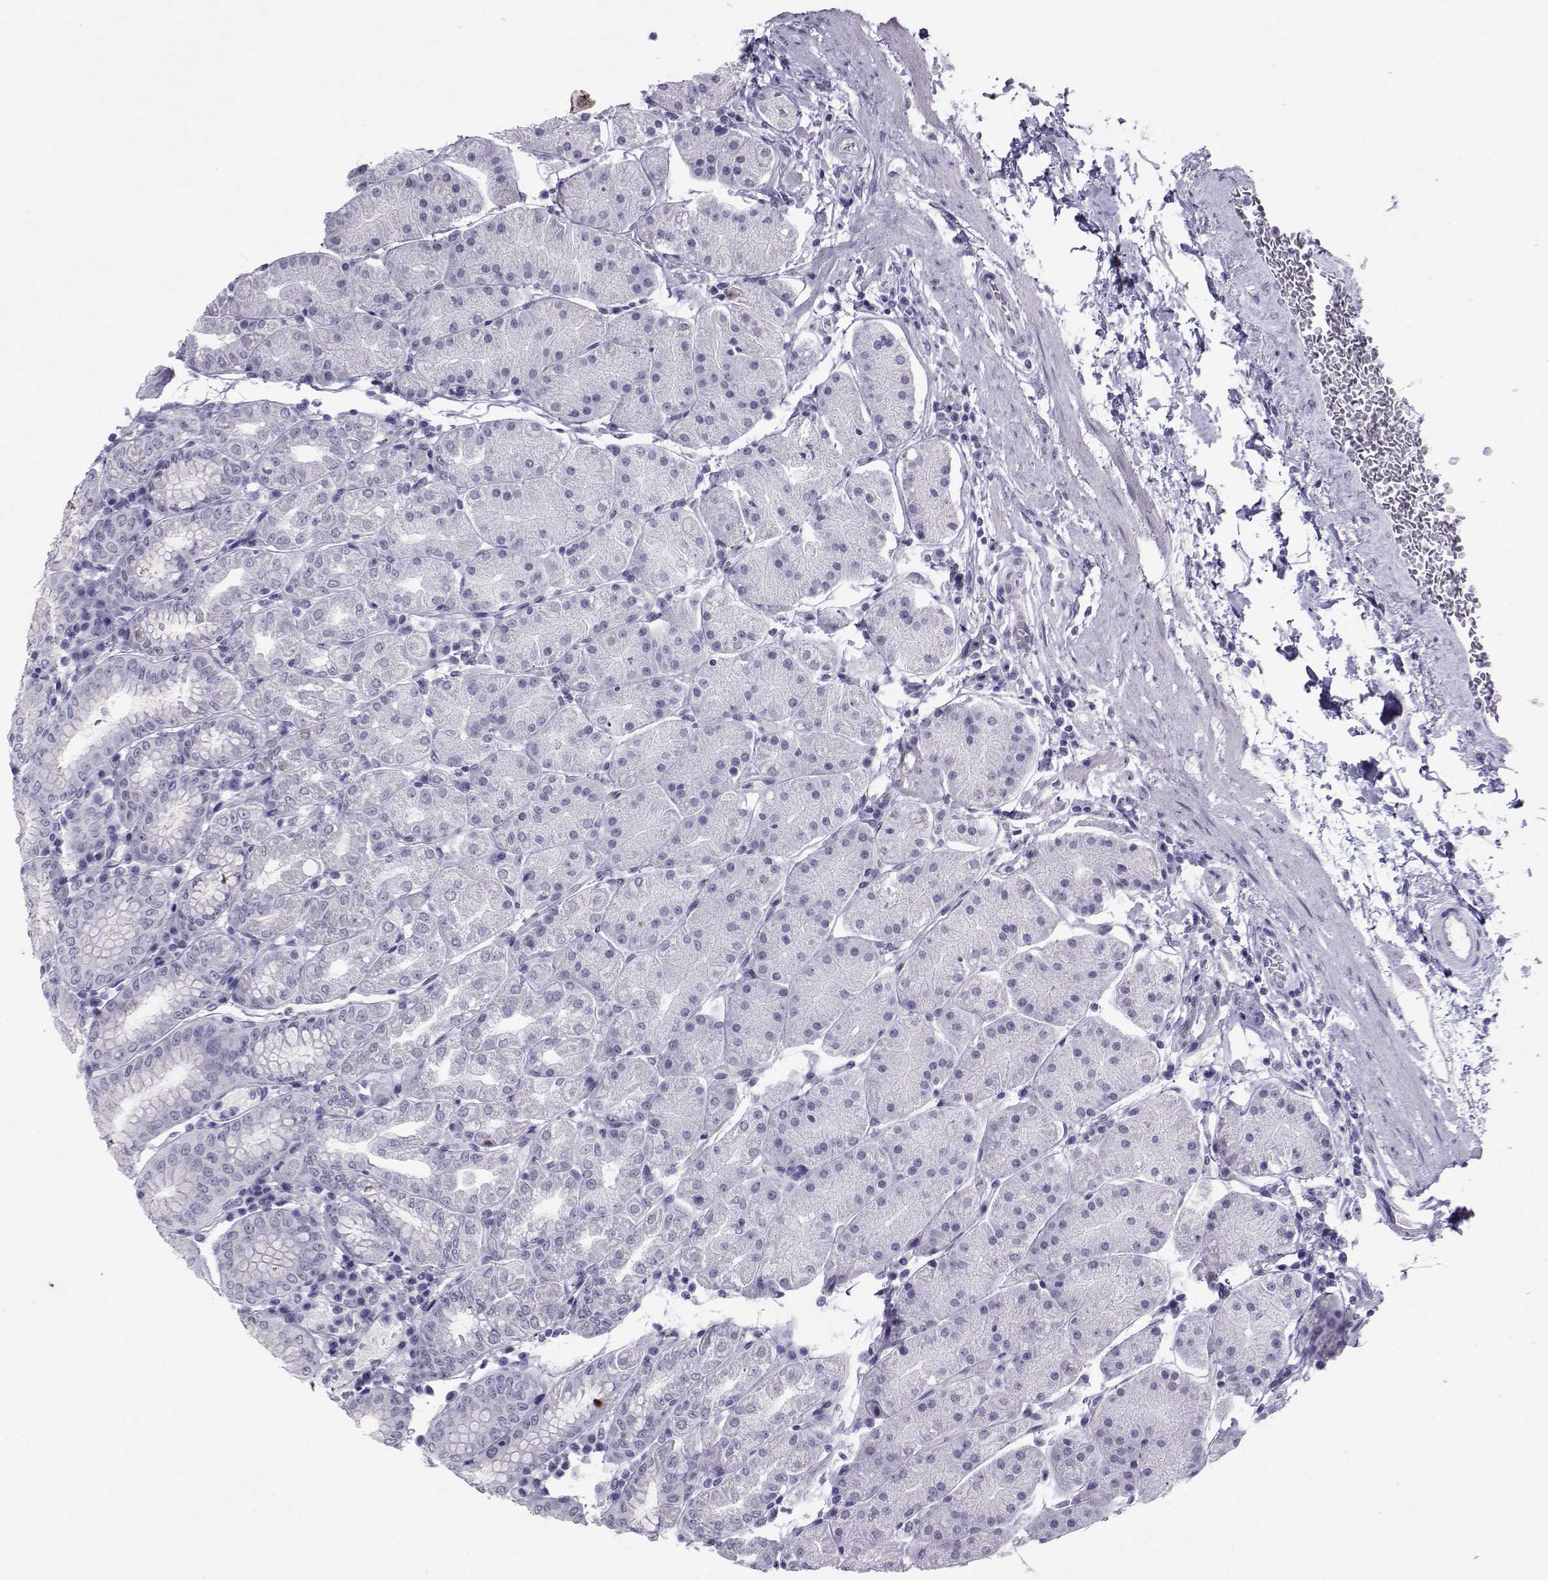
{"staining": {"intensity": "negative", "quantity": "none", "location": "none"}, "tissue": "stomach", "cell_type": "Glandular cells", "image_type": "normal", "snomed": [{"axis": "morphology", "description": "Normal tissue, NOS"}, {"axis": "topography", "description": "Stomach"}], "caption": "Protein analysis of benign stomach demonstrates no significant expression in glandular cells. The staining is performed using DAB (3,3'-diaminobenzidine) brown chromogen with nuclei counter-stained in using hematoxylin.", "gene": "LORICRIN", "patient": {"sex": "male", "age": 54}}